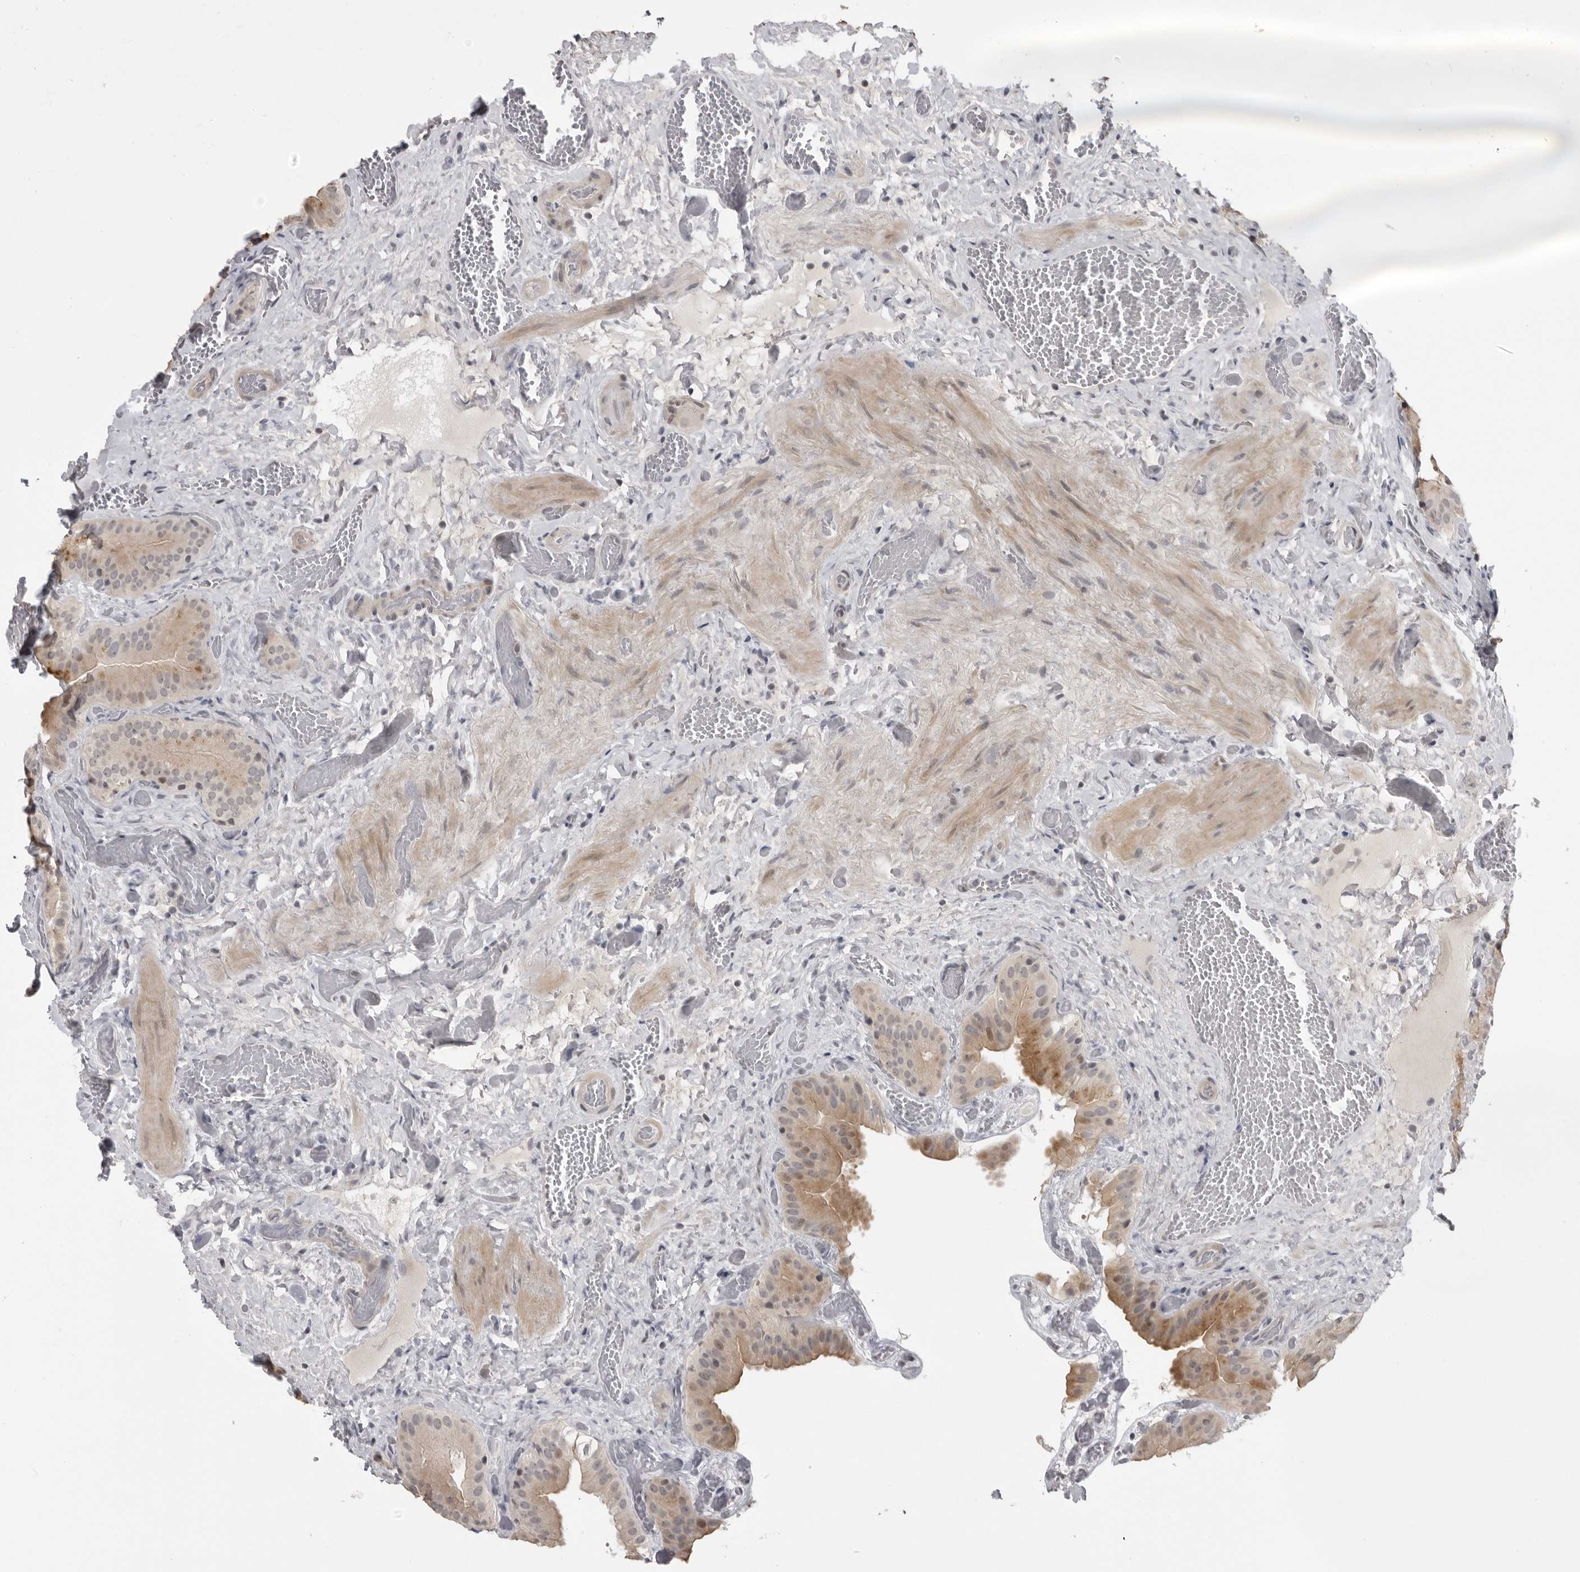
{"staining": {"intensity": "moderate", "quantity": ">75%", "location": "cytoplasmic/membranous"}, "tissue": "gallbladder", "cell_type": "Glandular cells", "image_type": "normal", "snomed": [{"axis": "morphology", "description": "Normal tissue, NOS"}, {"axis": "topography", "description": "Gallbladder"}], "caption": "Moderate cytoplasmic/membranous protein positivity is identified in about >75% of glandular cells in gallbladder. The staining was performed using DAB, with brown indicating positive protein expression. Nuclei are stained blue with hematoxylin.", "gene": "PRRX2", "patient": {"sex": "female", "age": 64}}